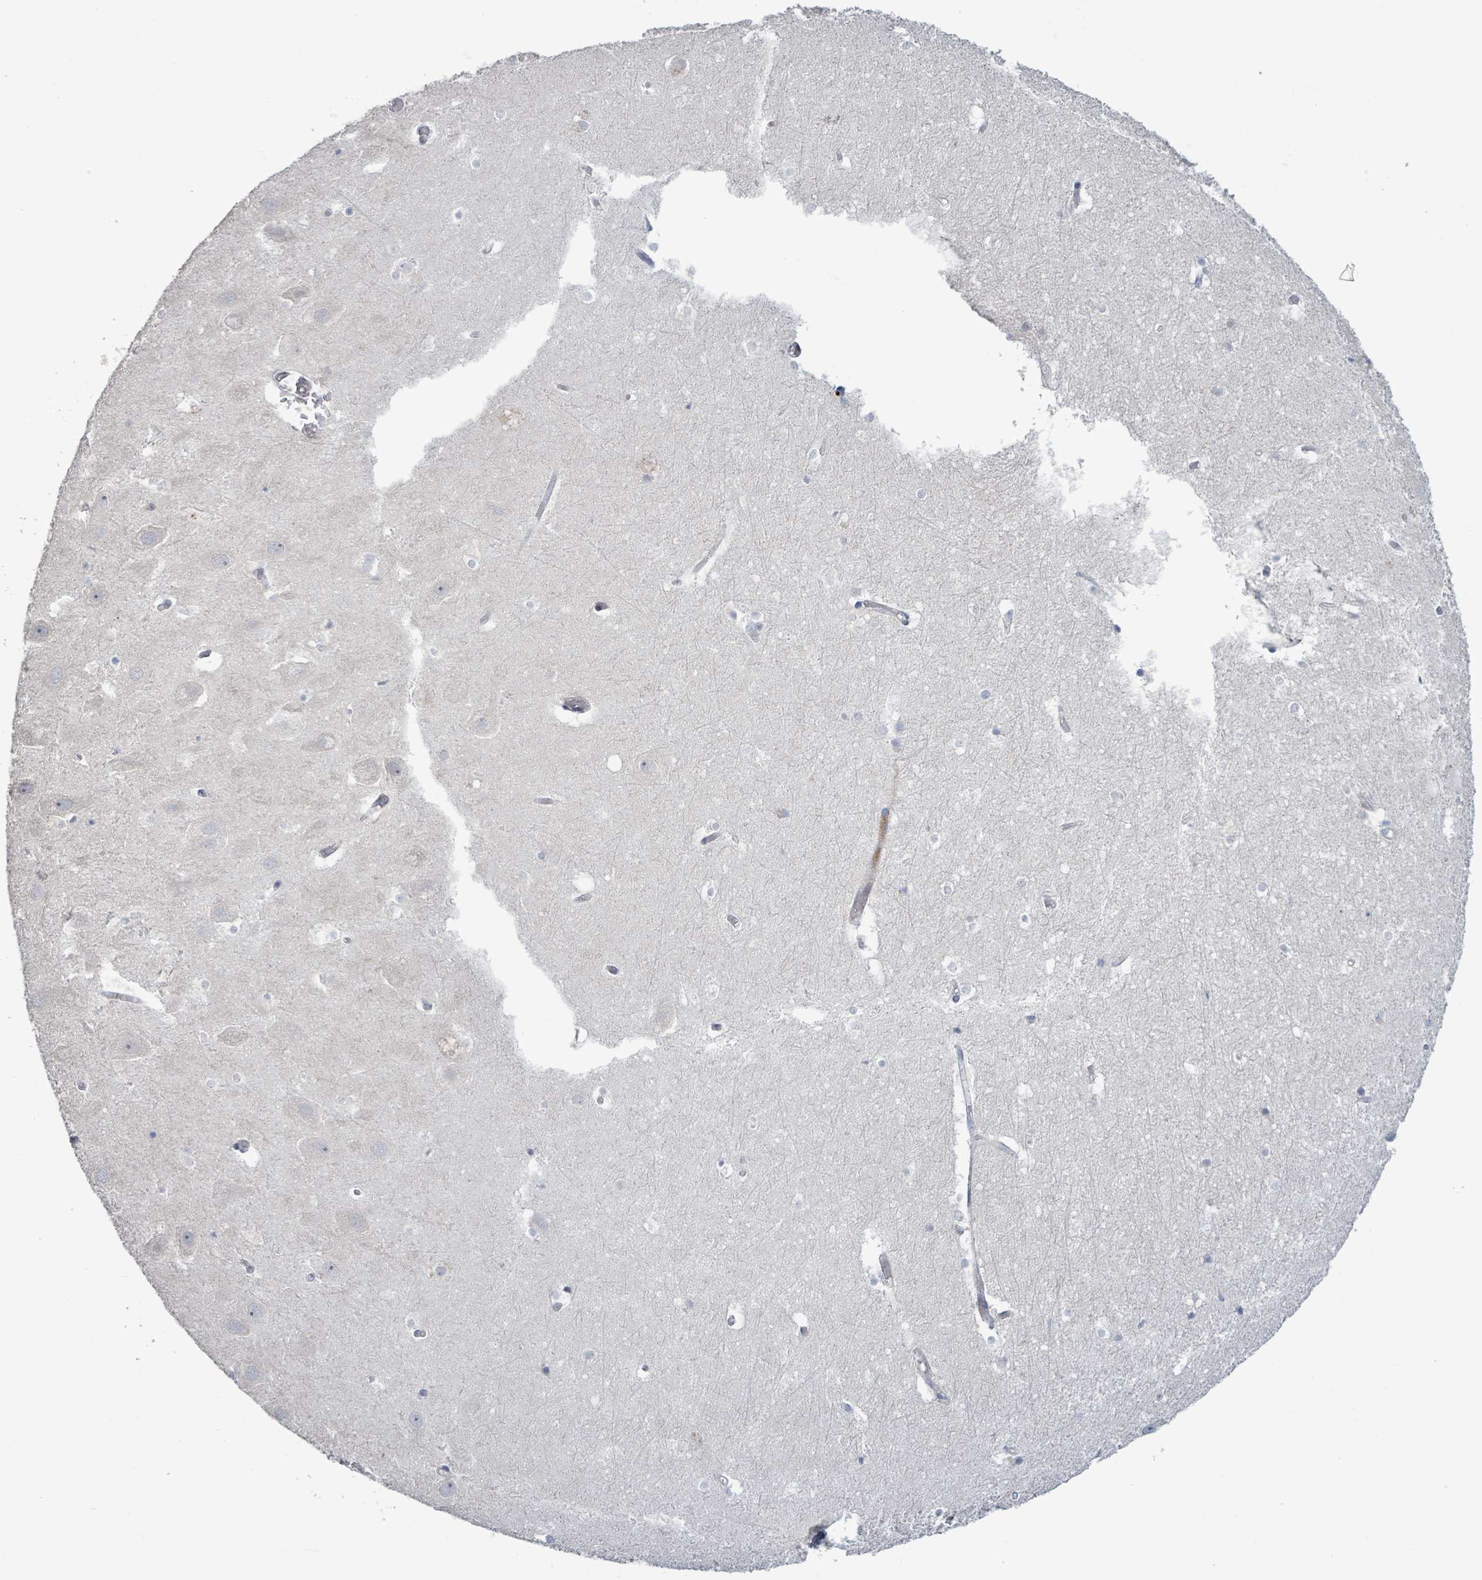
{"staining": {"intensity": "negative", "quantity": "none", "location": "none"}, "tissue": "hippocampus", "cell_type": "Glial cells", "image_type": "normal", "snomed": [{"axis": "morphology", "description": "Normal tissue, NOS"}, {"axis": "topography", "description": "Hippocampus"}], "caption": "This is an immunohistochemistry (IHC) histopathology image of normal human hippocampus. There is no expression in glial cells.", "gene": "LILRA4", "patient": {"sex": "female", "age": 52}}